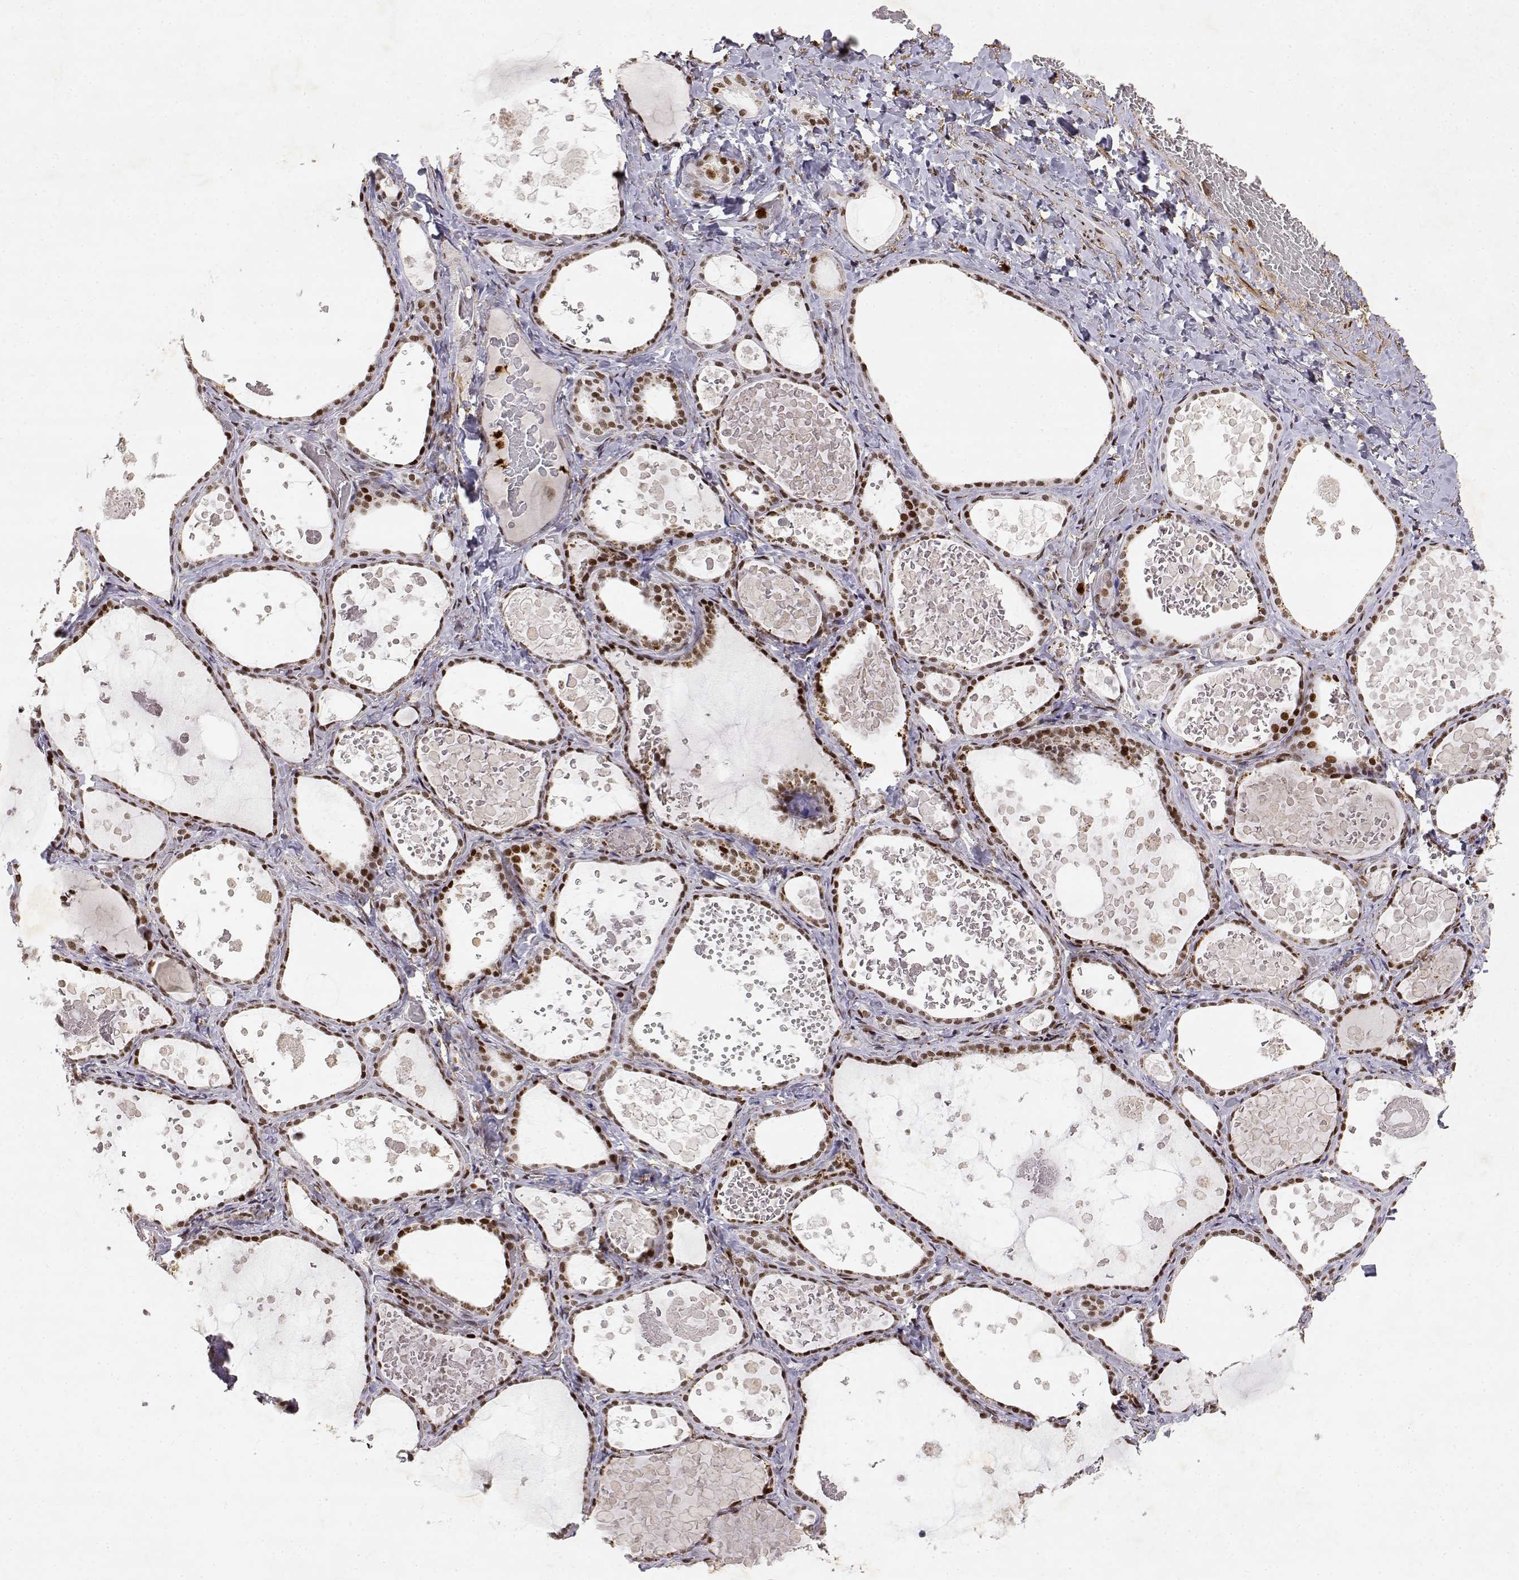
{"staining": {"intensity": "strong", "quantity": ">75%", "location": "nuclear"}, "tissue": "thyroid gland", "cell_type": "Glandular cells", "image_type": "normal", "snomed": [{"axis": "morphology", "description": "Normal tissue, NOS"}, {"axis": "topography", "description": "Thyroid gland"}], "caption": "Immunohistochemistry (IHC) histopathology image of unremarkable thyroid gland stained for a protein (brown), which shows high levels of strong nuclear expression in about >75% of glandular cells.", "gene": "RSF1", "patient": {"sex": "female", "age": 56}}